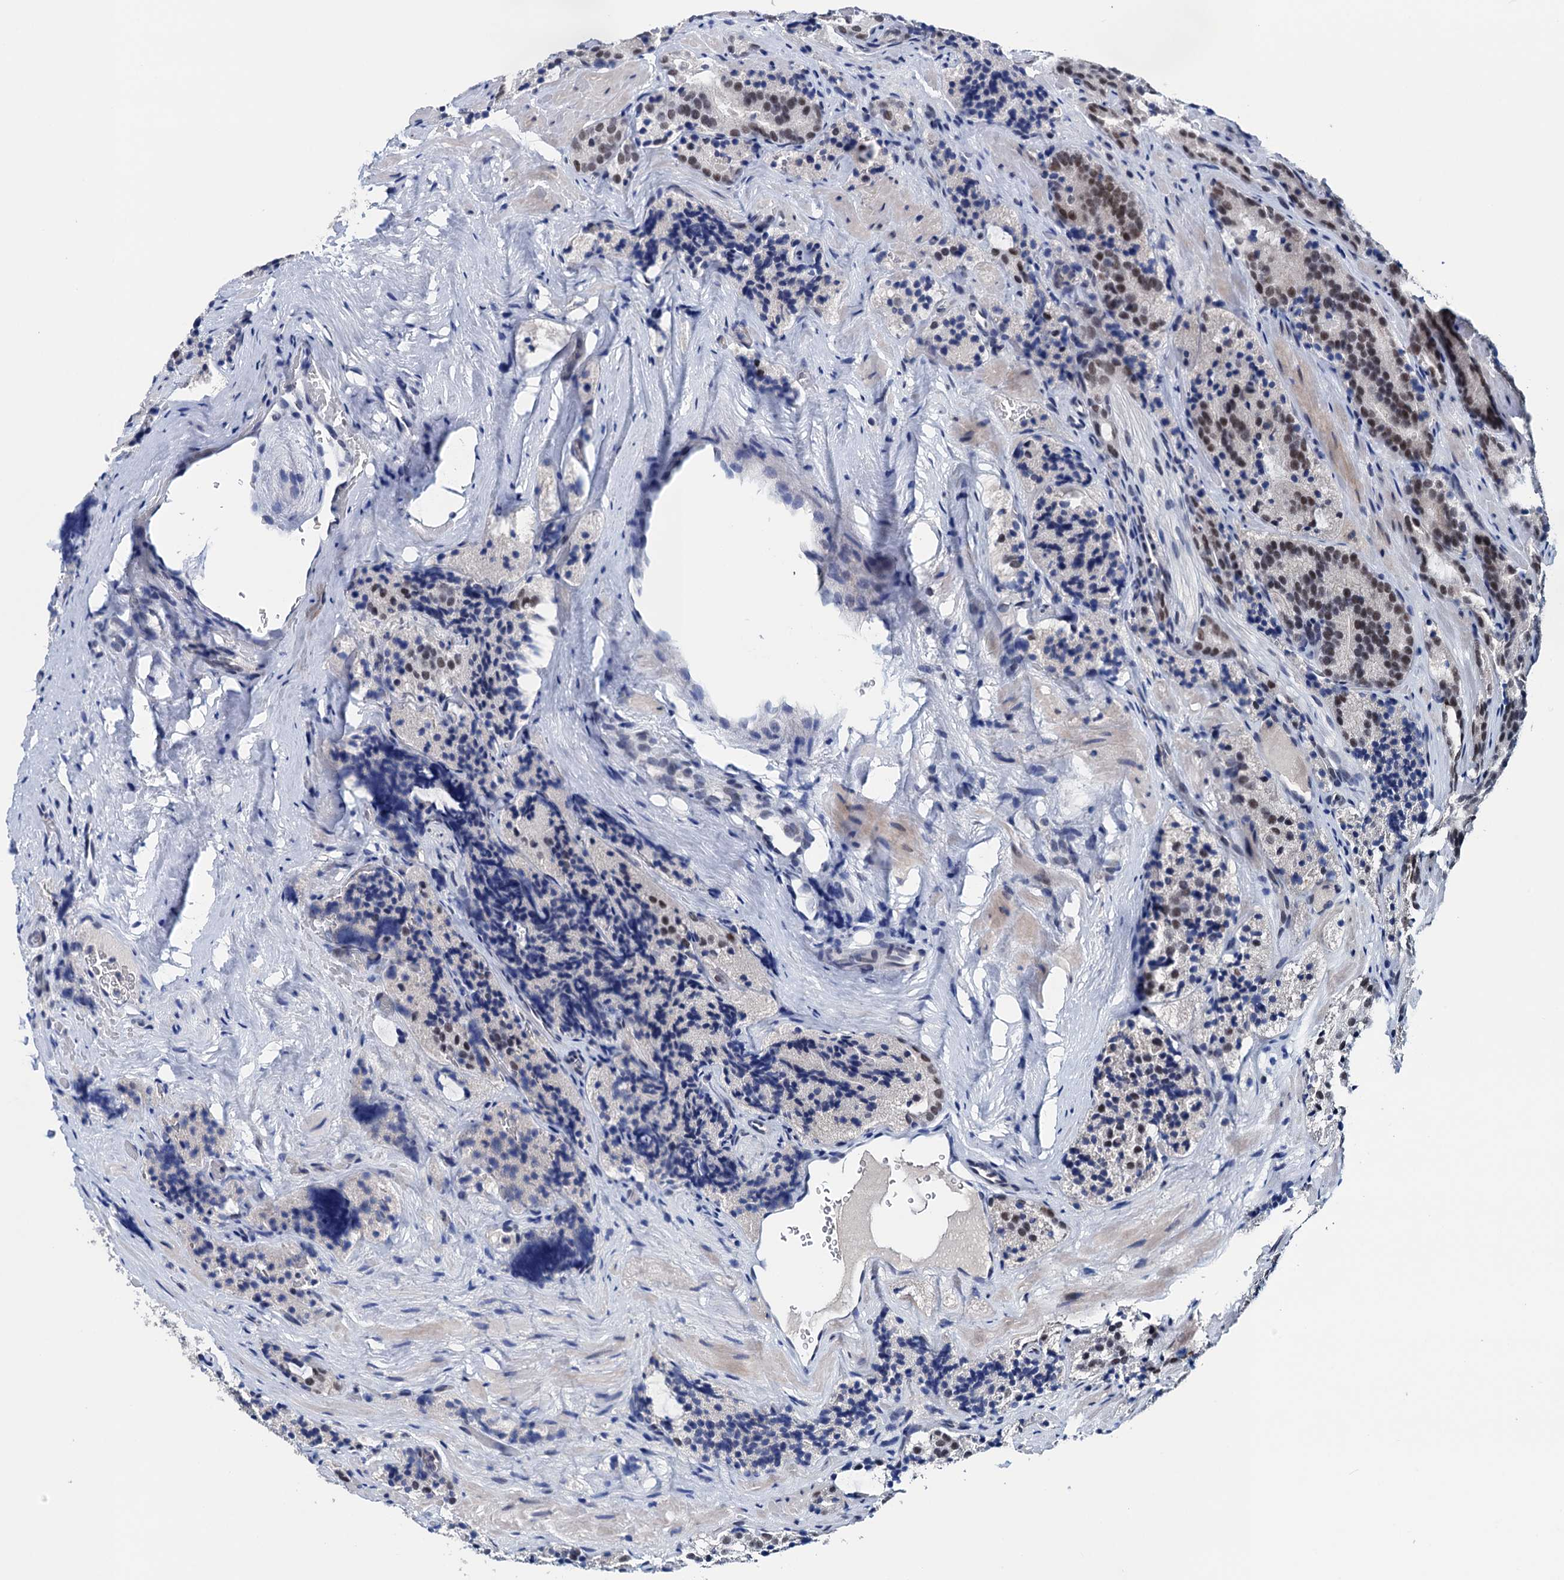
{"staining": {"intensity": "moderate", "quantity": ">75%", "location": "nuclear"}, "tissue": "prostate cancer", "cell_type": "Tumor cells", "image_type": "cancer", "snomed": [{"axis": "morphology", "description": "Adenocarcinoma, High grade"}, {"axis": "topography", "description": "Prostate"}], "caption": "Approximately >75% of tumor cells in human prostate cancer (high-grade adenocarcinoma) demonstrate moderate nuclear protein positivity as visualized by brown immunohistochemical staining.", "gene": "FNBP4", "patient": {"sex": "male", "age": 57}}